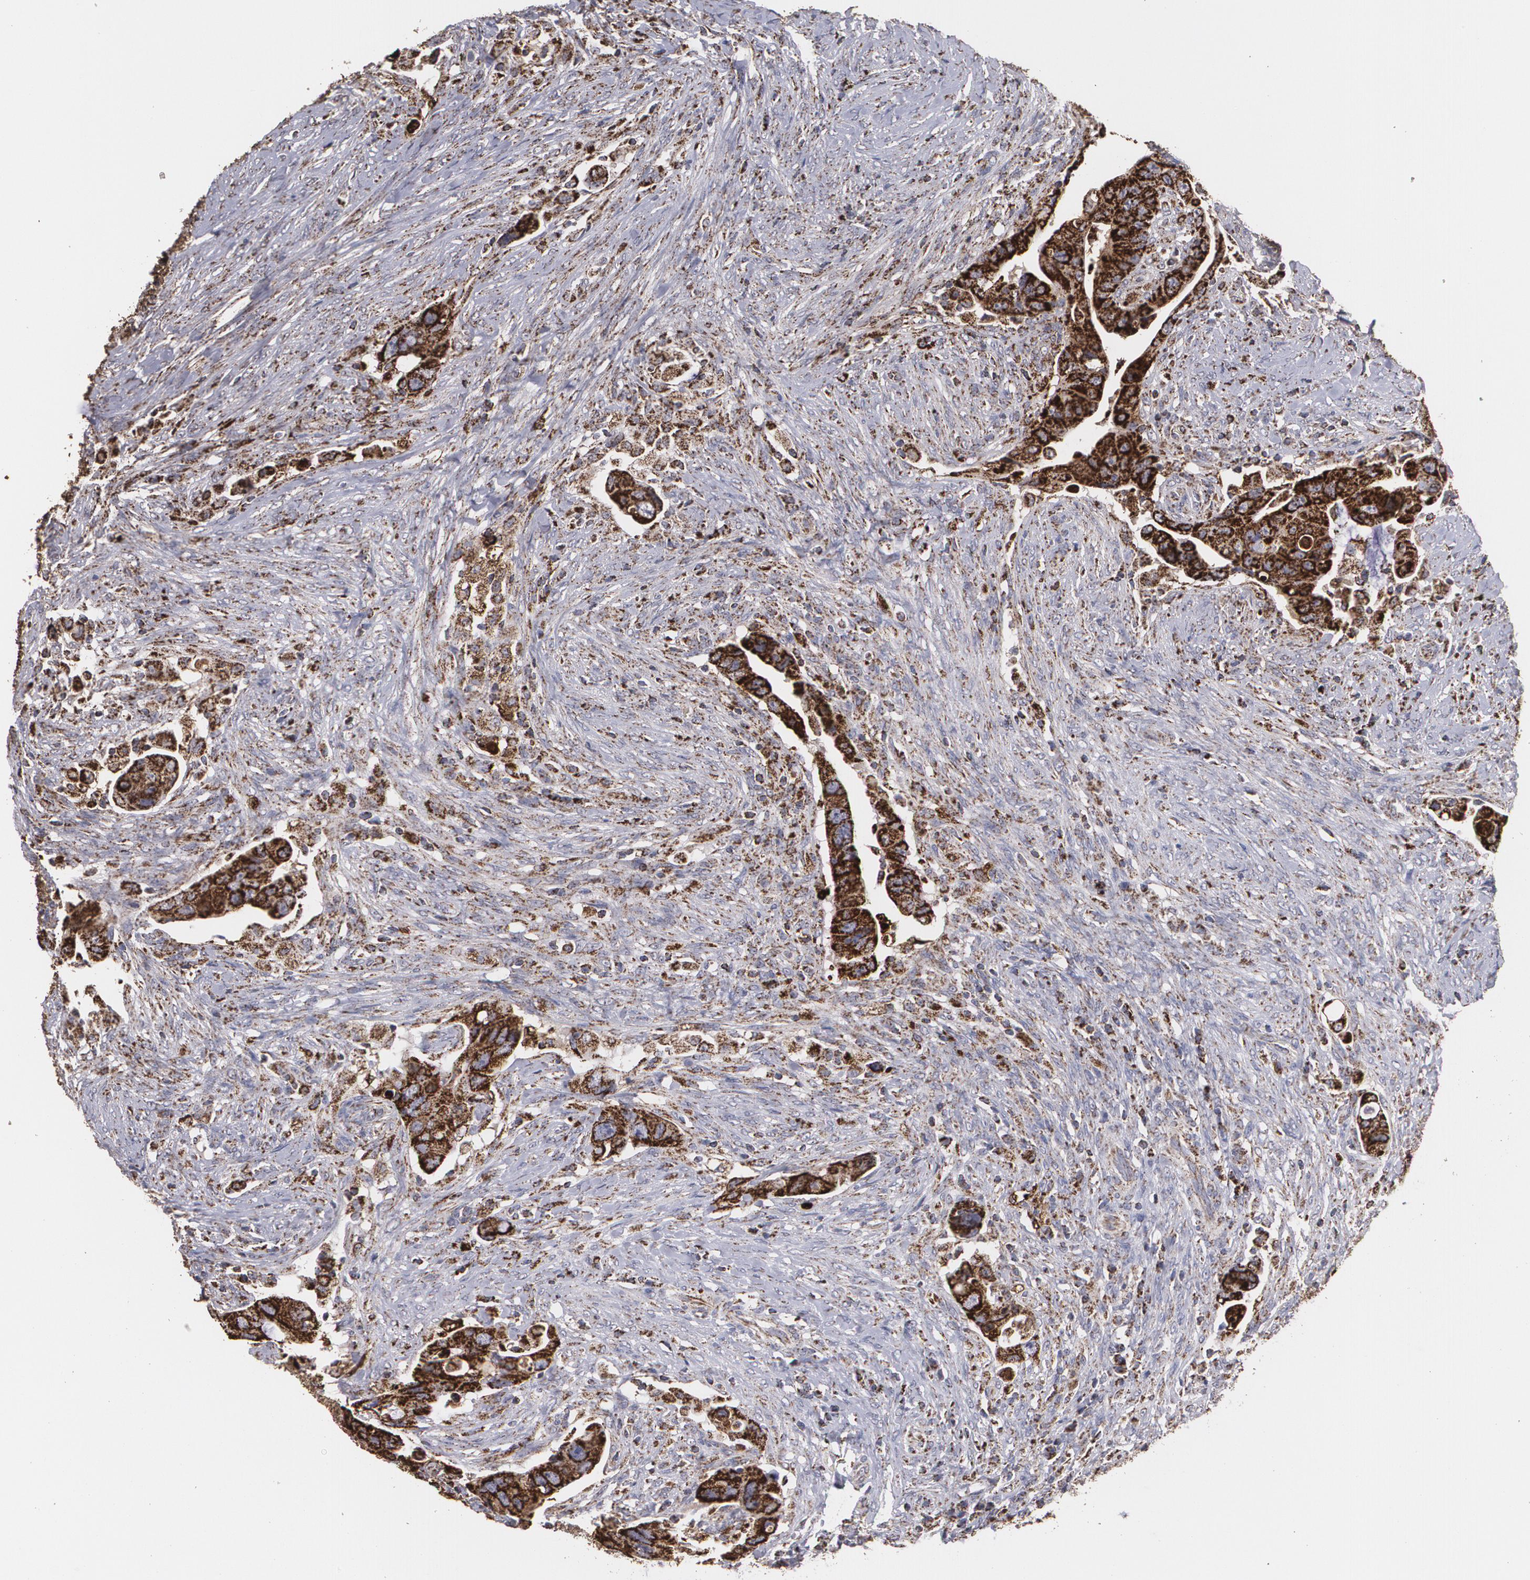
{"staining": {"intensity": "strong", "quantity": ">75%", "location": "cytoplasmic/membranous"}, "tissue": "colorectal cancer", "cell_type": "Tumor cells", "image_type": "cancer", "snomed": [{"axis": "morphology", "description": "Adenocarcinoma, NOS"}, {"axis": "topography", "description": "Rectum"}], "caption": "IHC photomicrograph of neoplastic tissue: human colorectal cancer (adenocarcinoma) stained using IHC exhibits high levels of strong protein expression localized specifically in the cytoplasmic/membranous of tumor cells, appearing as a cytoplasmic/membranous brown color.", "gene": "HSPD1", "patient": {"sex": "female", "age": 71}}